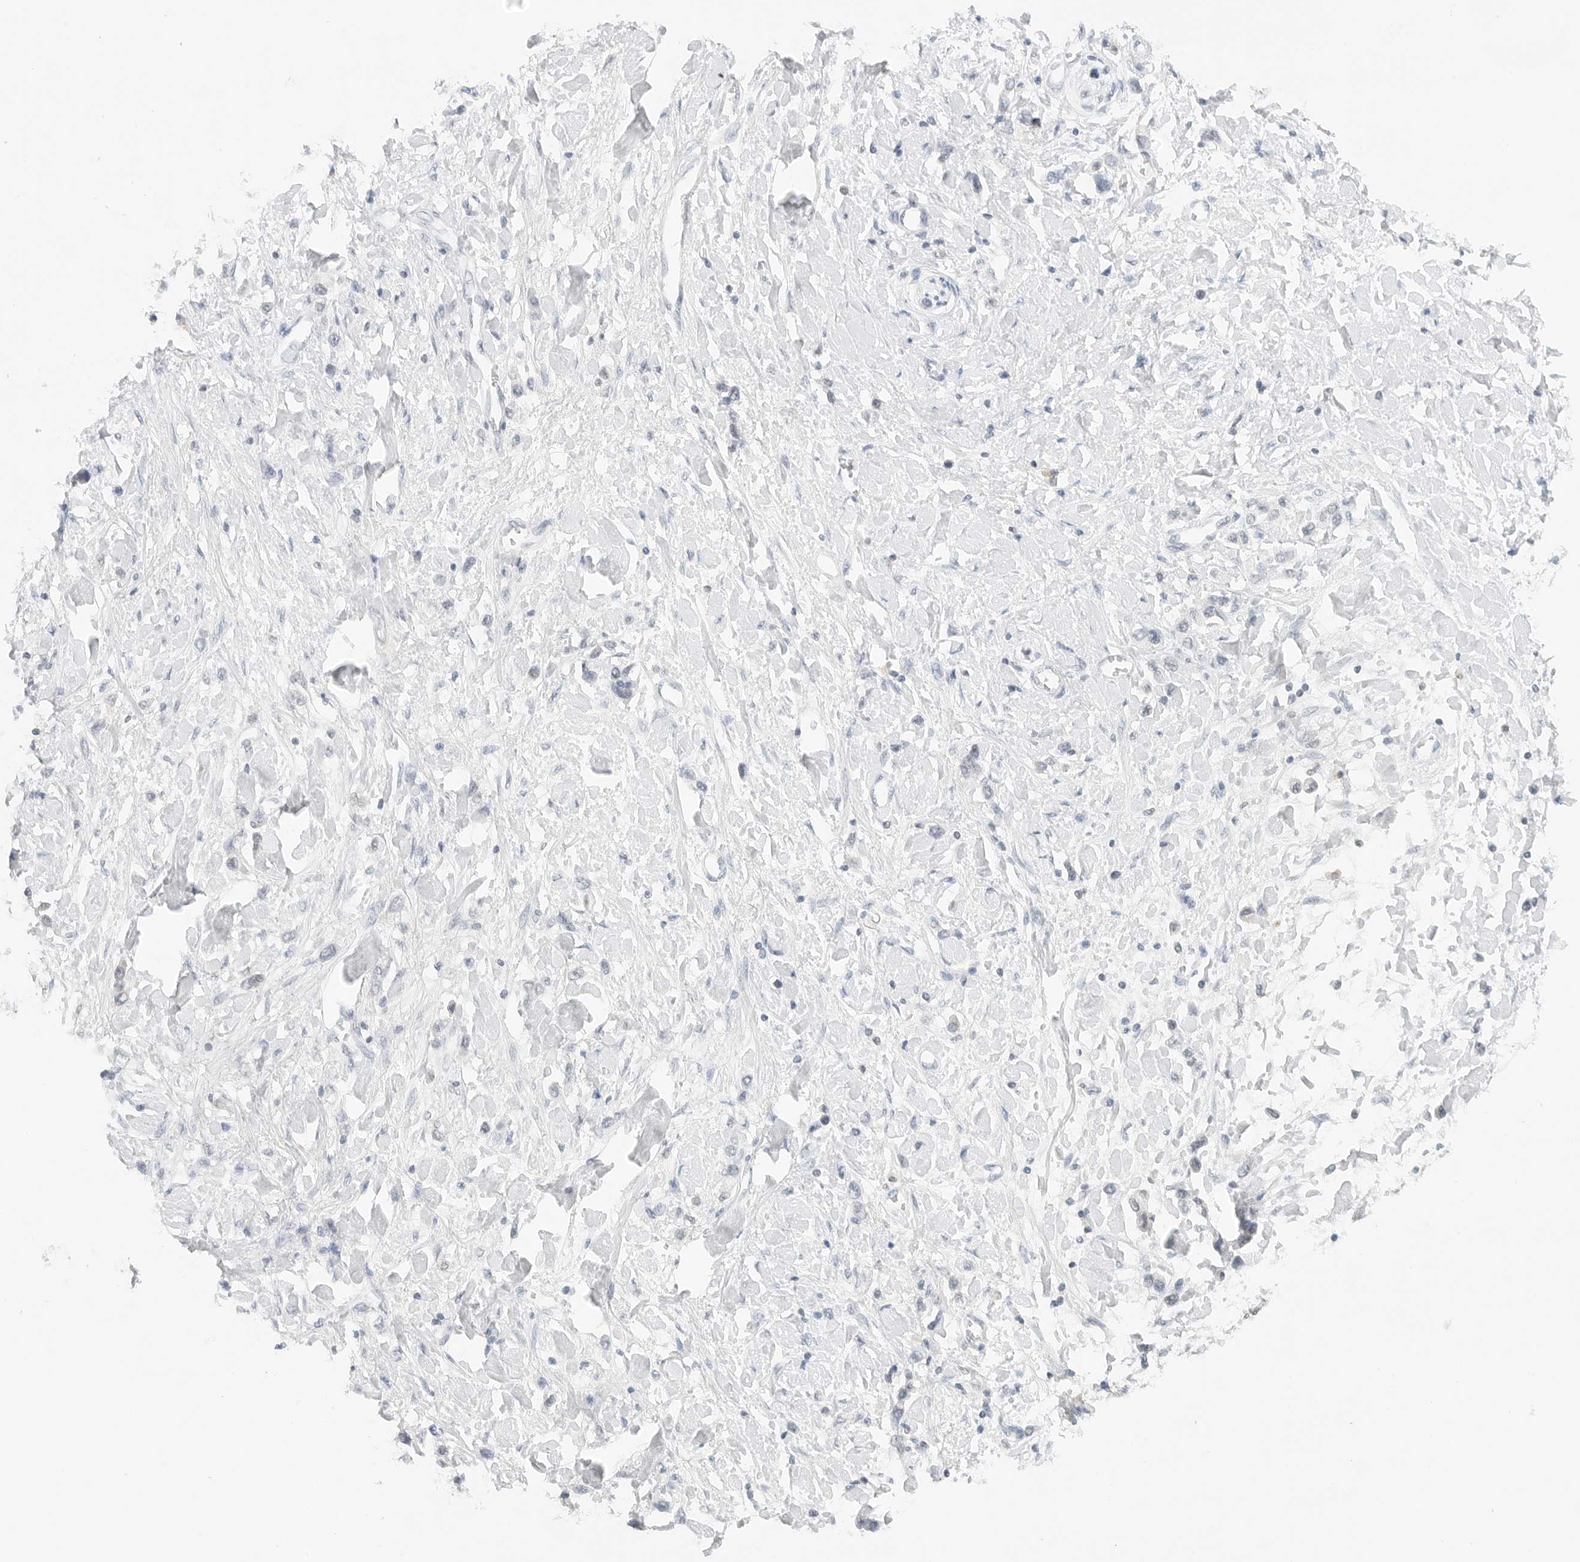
{"staining": {"intensity": "negative", "quantity": "none", "location": "none"}, "tissue": "stomach cancer", "cell_type": "Tumor cells", "image_type": "cancer", "snomed": [{"axis": "morphology", "description": "Adenocarcinoma, NOS"}, {"axis": "topography", "description": "Stomach"}], "caption": "A micrograph of human stomach cancer (adenocarcinoma) is negative for staining in tumor cells.", "gene": "NEO1", "patient": {"sex": "female", "age": 65}}